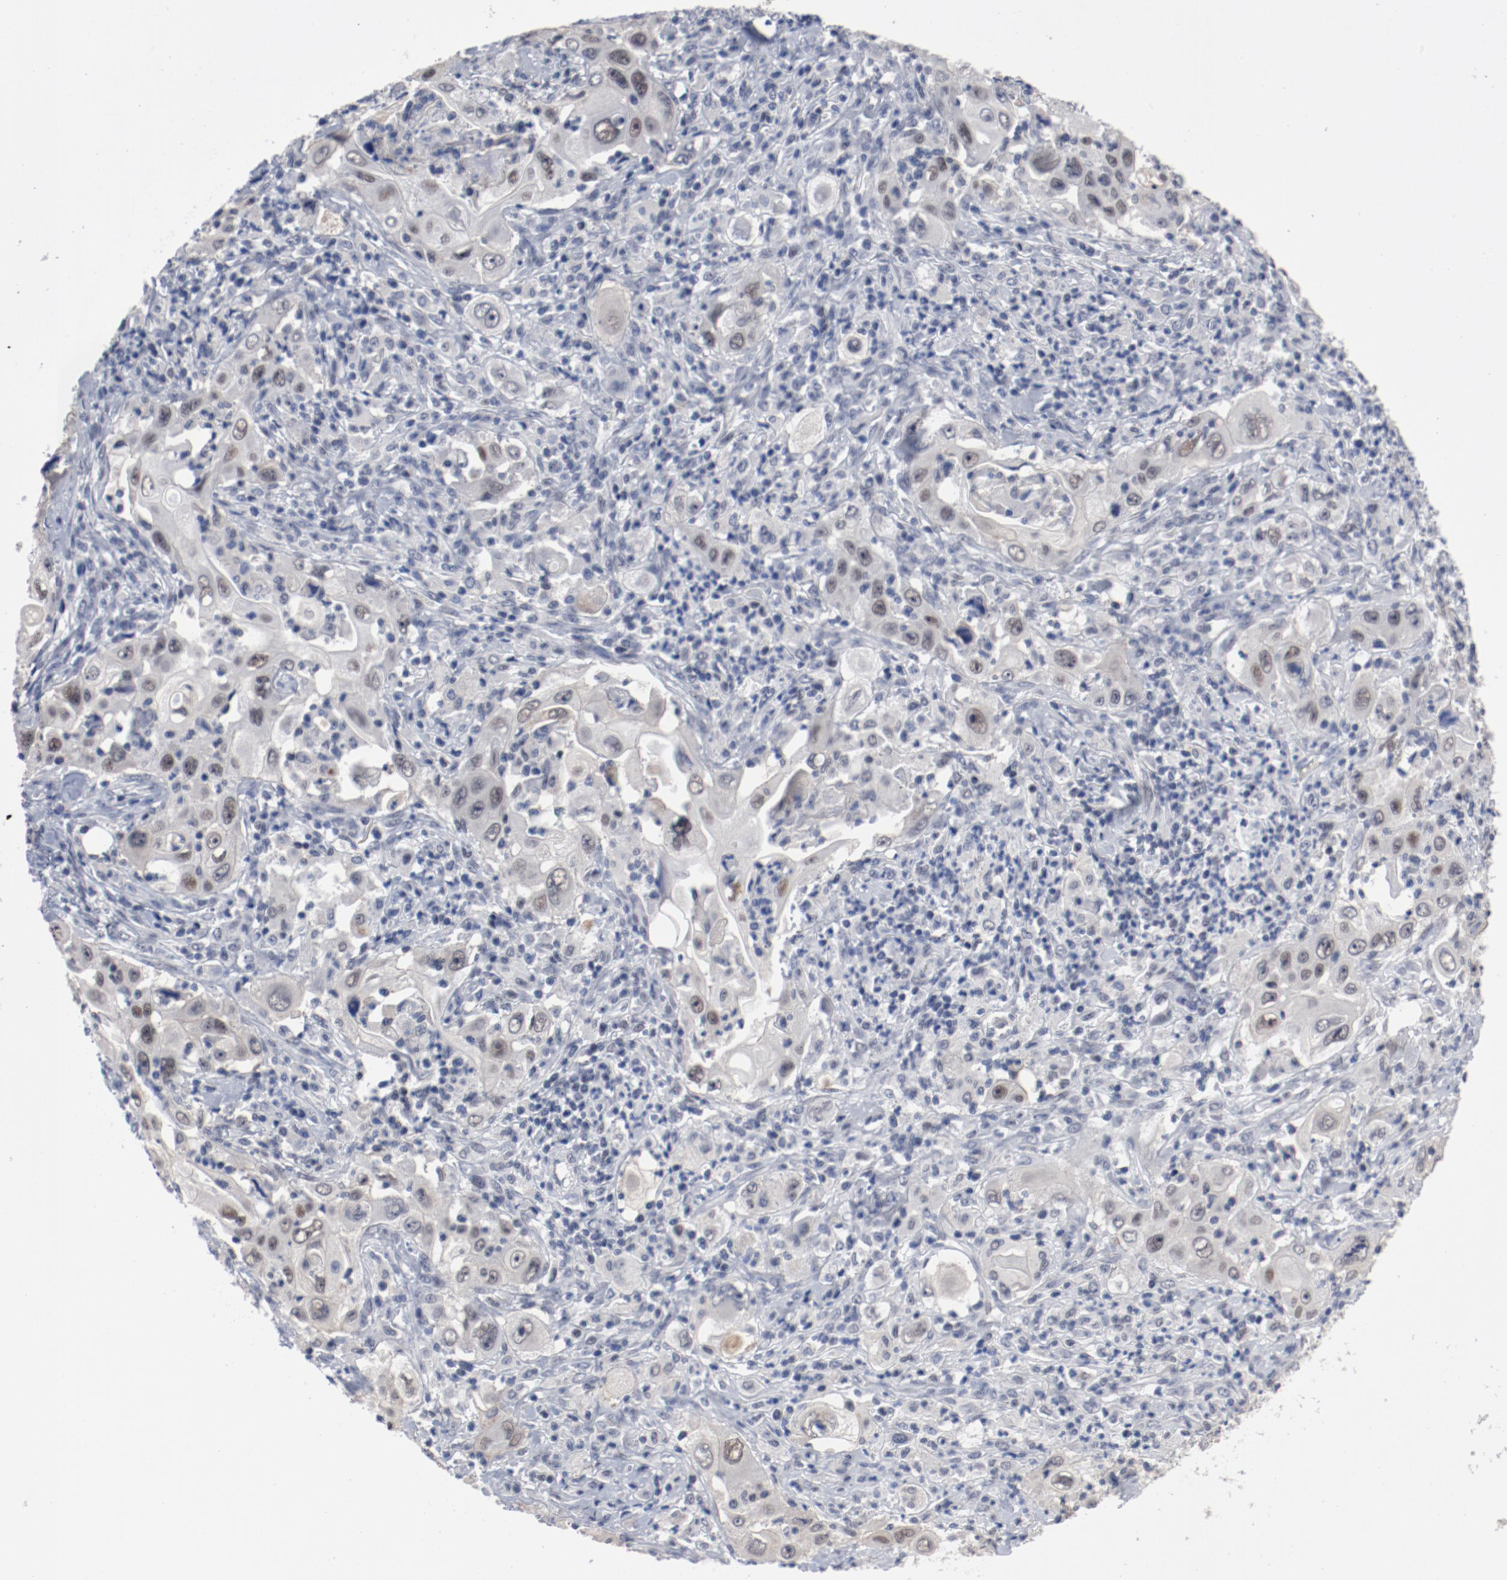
{"staining": {"intensity": "weak", "quantity": "25%-75%", "location": "nuclear"}, "tissue": "pancreatic cancer", "cell_type": "Tumor cells", "image_type": "cancer", "snomed": [{"axis": "morphology", "description": "Adenocarcinoma, NOS"}, {"axis": "topography", "description": "Pancreas"}], "caption": "DAB immunohistochemical staining of pancreatic adenocarcinoma displays weak nuclear protein positivity in approximately 25%-75% of tumor cells. The staining is performed using DAB (3,3'-diaminobenzidine) brown chromogen to label protein expression. The nuclei are counter-stained blue using hematoxylin.", "gene": "ANKLE2", "patient": {"sex": "male", "age": 70}}